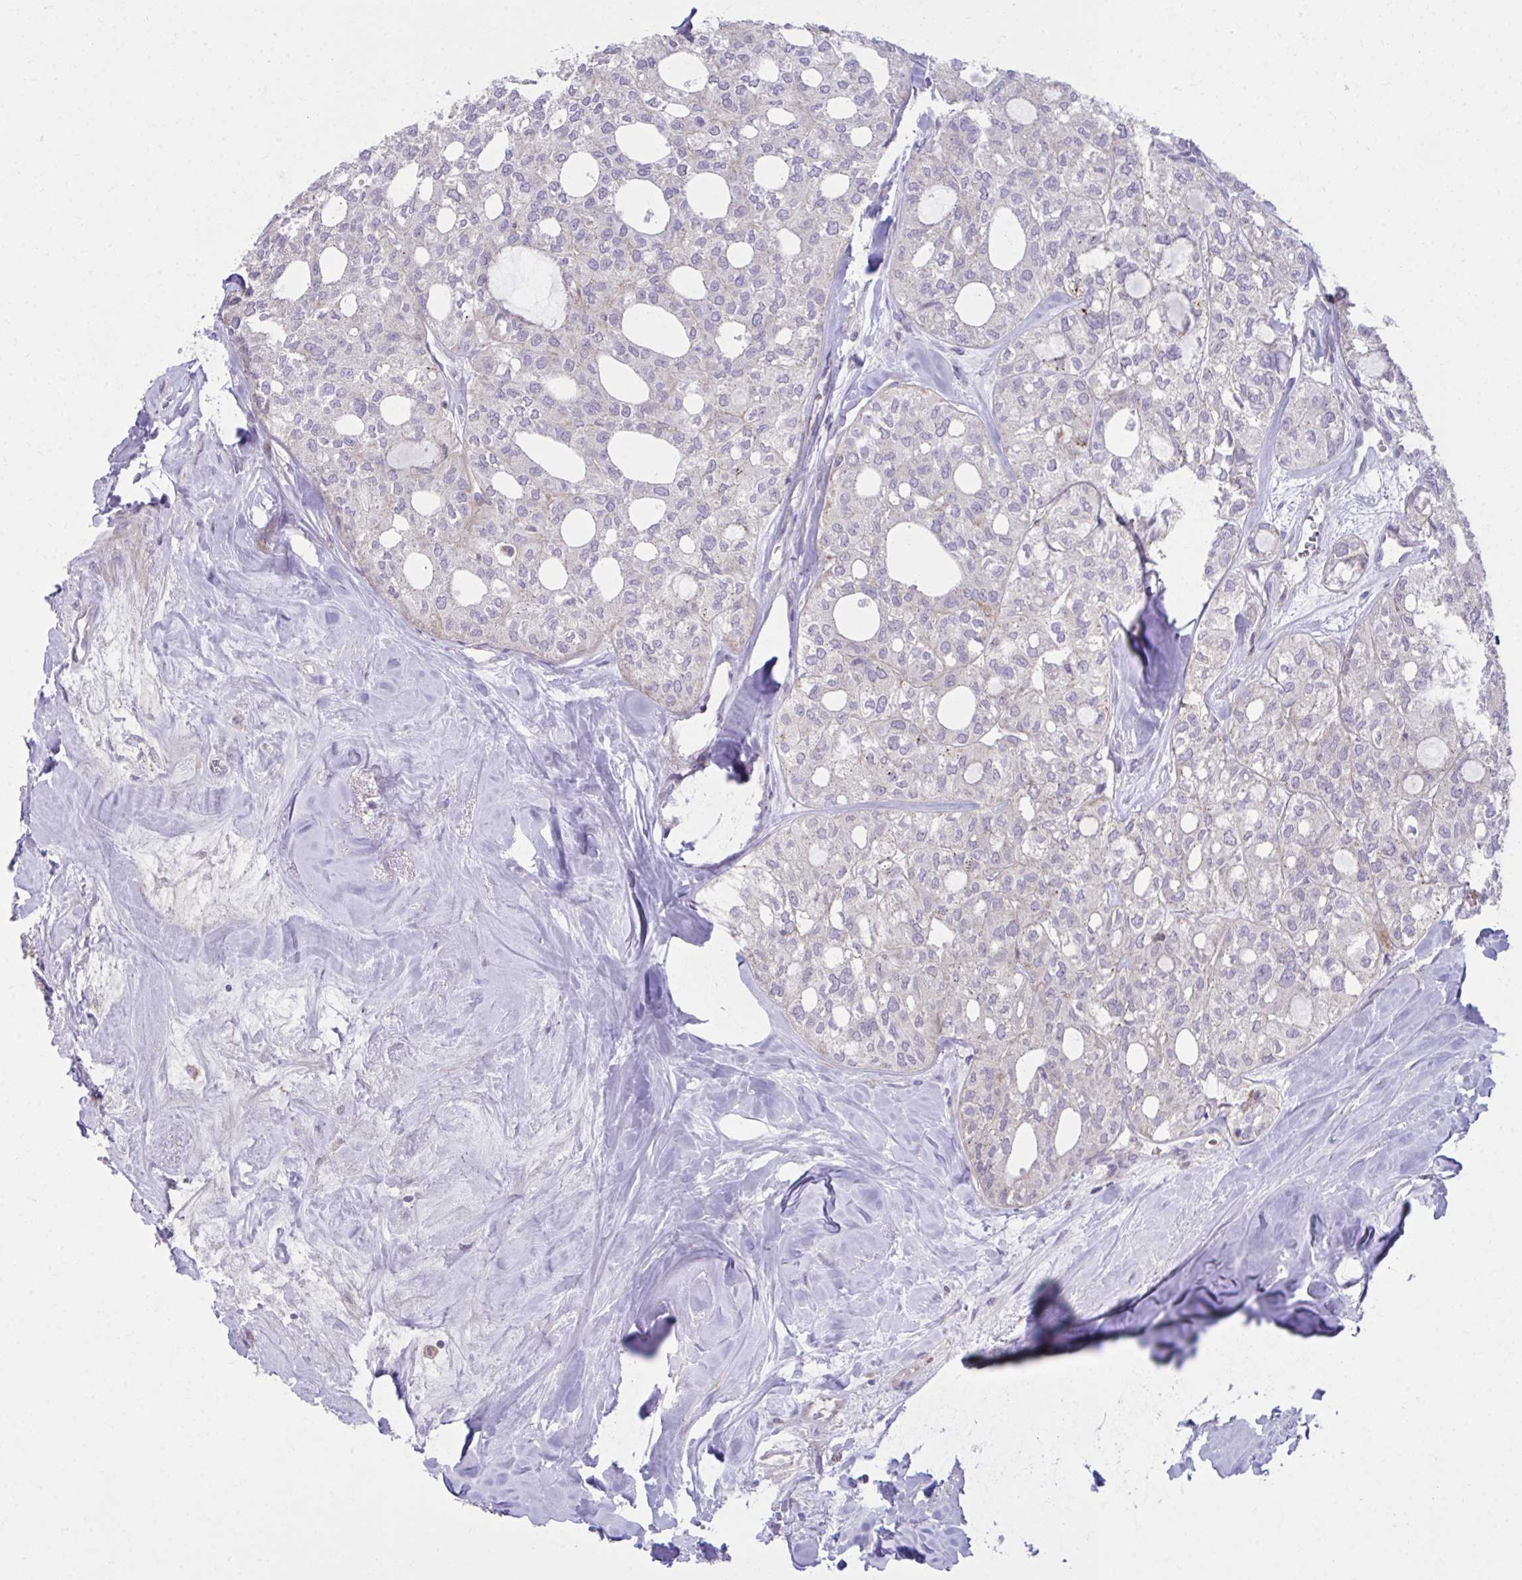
{"staining": {"intensity": "negative", "quantity": "none", "location": "none"}, "tissue": "thyroid cancer", "cell_type": "Tumor cells", "image_type": "cancer", "snomed": [{"axis": "morphology", "description": "Follicular adenoma carcinoma, NOS"}, {"axis": "topography", "description": "Thyroid gland"}], "caption": "There is no significant expression in tumor cells of thyroid cancer (follicular adenoma carcinoma).", "gene": "C16orf54", "patient": {"sex": "male", "age": 75}}